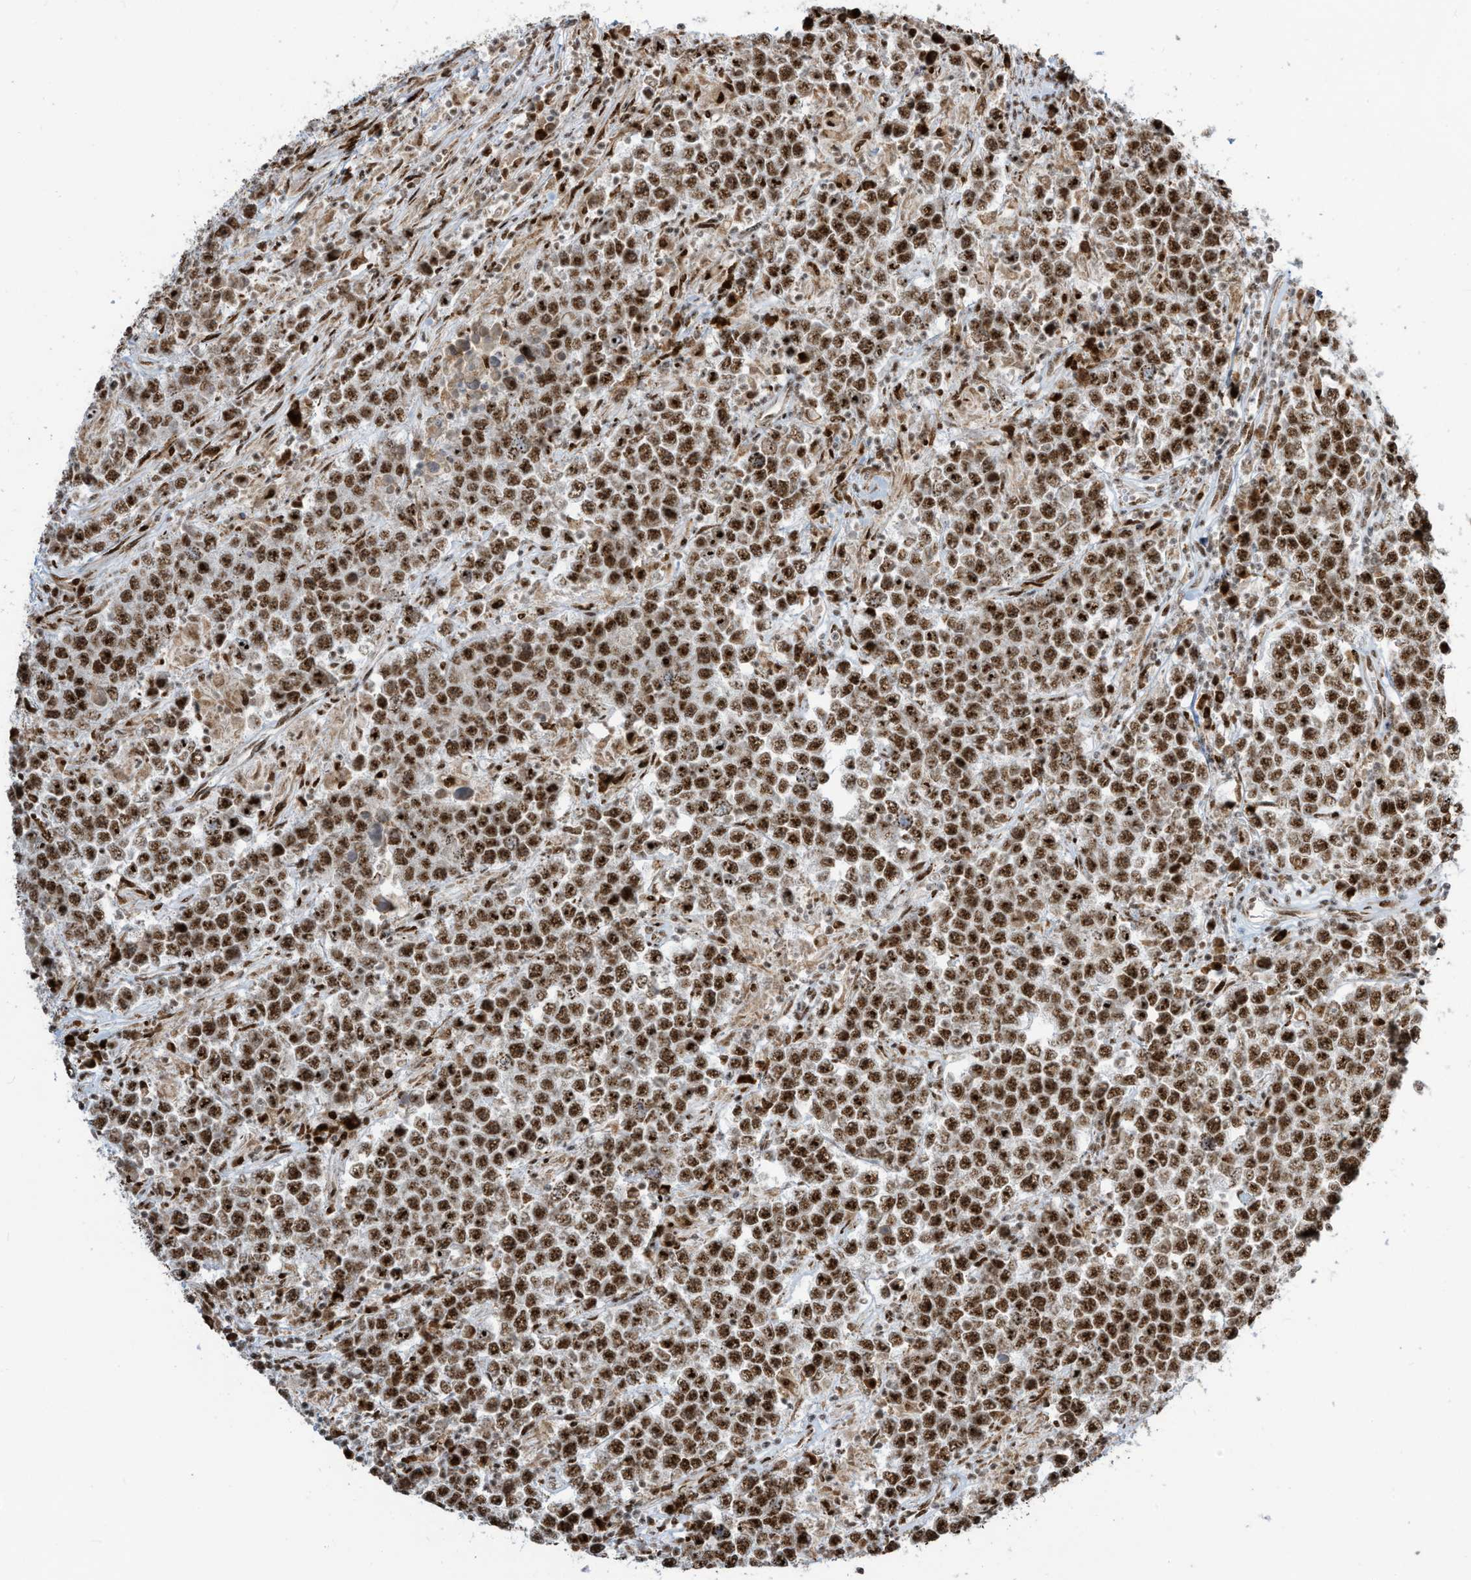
{"staining": {"intensity": "strong", "quantity": ">75%", "location": "nuclear"}, "tissue": "testis cancer", "cell_type": "Tumor cells", "image_type": "cancer", "snomed": [{"axis": "morphology", "description": "Normal tissue, NOS"}, {"axis": "morphology", "description": "Urothelial carcinoma, High grade"}, {"axis": "morphology", "description": "Seminoma, NOS"}, {"axis": "morphology", "description": "Carcinoma, Embryonal, NOS"}, {"axis": "topography", "description": "Urinary bladder"}, {"axis": "topography", "description": "Testis"}], "caption": "Protein staining of urothelial carcinoma (high-grade) (testis) tissue reveals strong nuclear expression in about >75% of tumor cells. The protein is shown in brown color, while the nuclei are stained blue.", "gene": "LBH", "patient": {"sex": "male", "age": 41}}